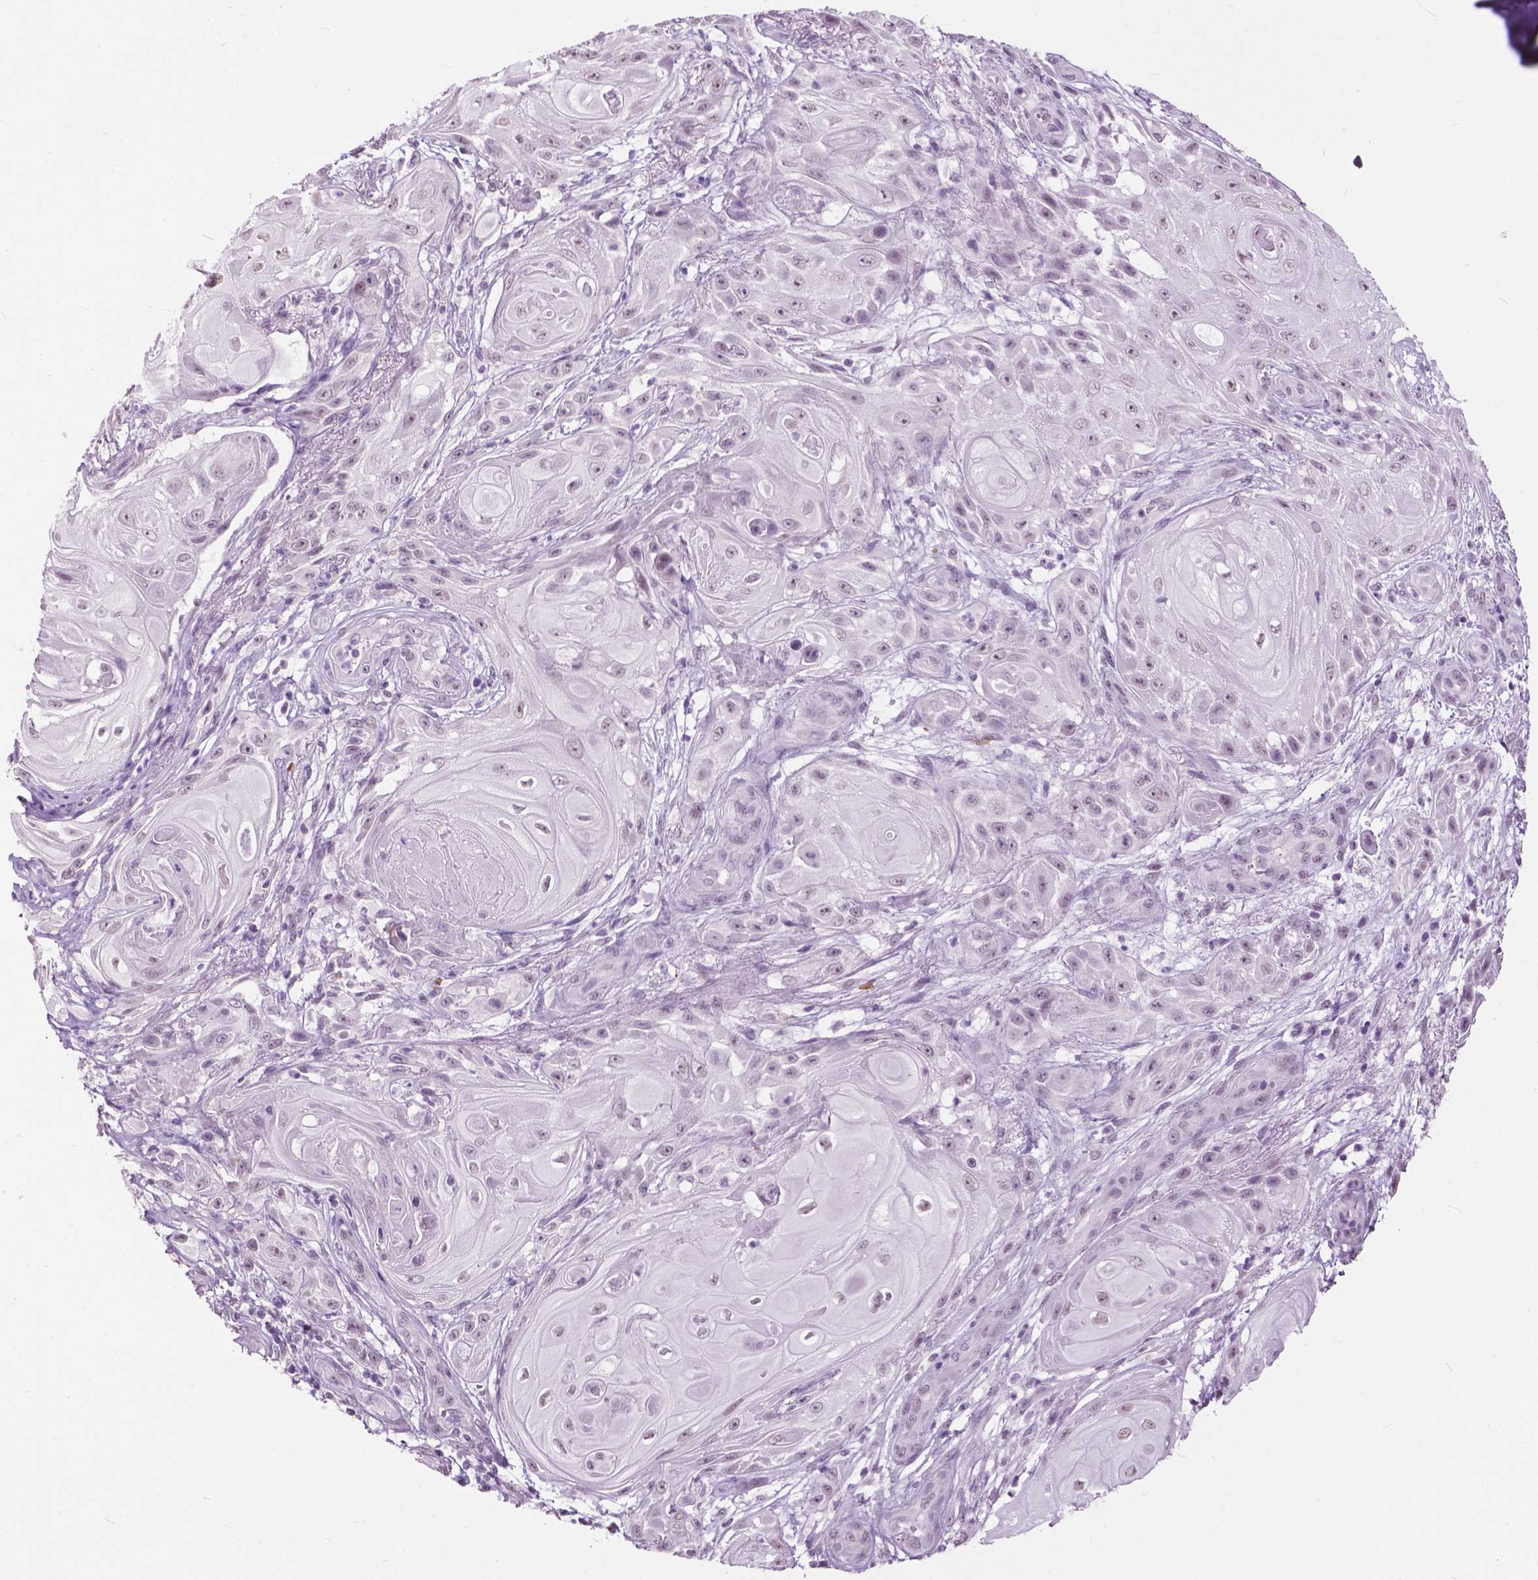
{"staining": {"intensity": "negative", "quantity": "none", "location": "none"}, "tissue": "skin cancer", "cell_type": "Tumor cells", "image_type": "cancer", "snomed": [{"axis": "morphology", "description": "Squamous cell carcinoma, NOS"}, {"axis": "topography", "description": "Skin"}], "caption": "Immunohistochemistry photomicrograph of skin cancer stained for a protein (brown), which exhibits no expression in tumor cells. The staining was performed using DAB to visualize the protein expression in brown, while the nuclei were stained in blue with hematoxylin (Magnification: 20x).", "gene": "GPR37L1", "patient": {"sex": "male", "age": 62}}